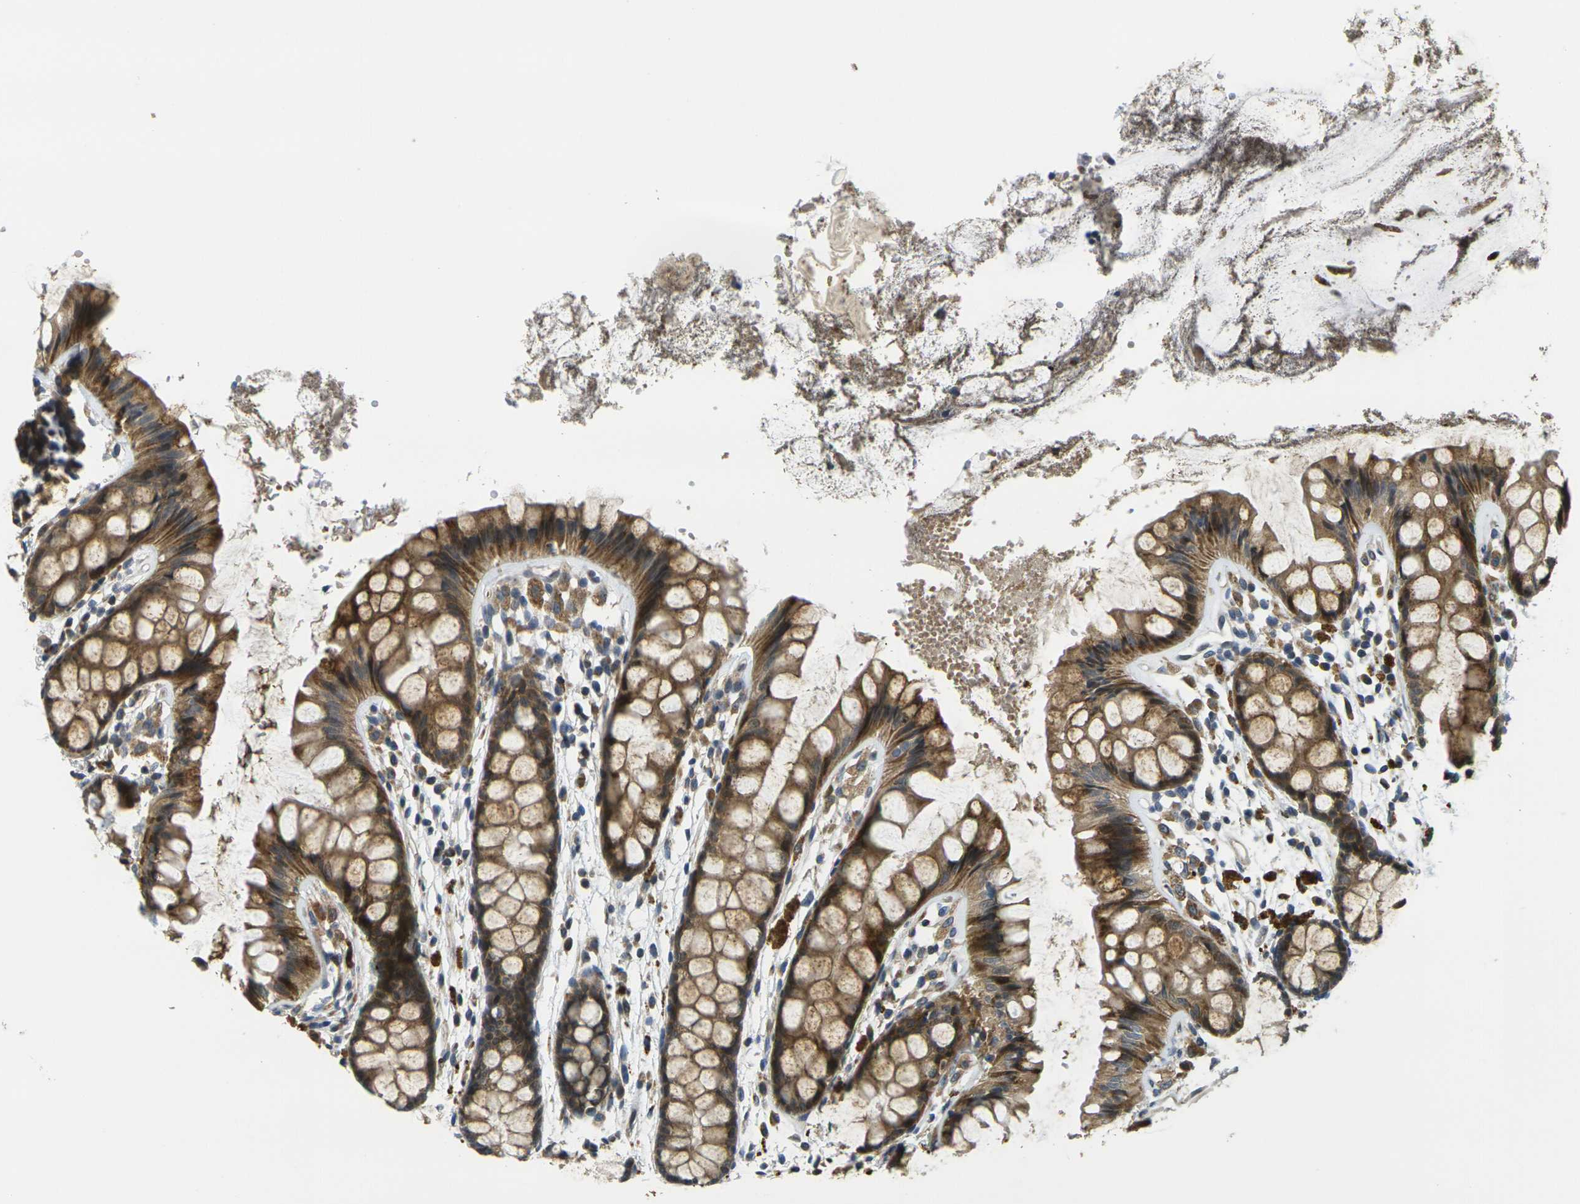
{"staining": {"intensity": "strong", "quantity": ">75%", "location": "cytoplasmic/membranous"}, "tissue": "rectum", "cell_type": "Glandular cells", "image_type": "normal", "snomed": [{"axis": "morphology", "description": "Normal tissue, NOS"}, {"axis": "topography", "description": "Rectum"}], "caption": "High-magnification brightfield microscopy of normal rectum stained with DAB (3,3'-diaminobenzidine) (brown) and counterstained with hematoxylin (blue). glandular cells exhibit strong cytoplasmic/membranous staining is identified in about>75% of cells.", "gene": "MINAR2", "patient": {"sex": "female", "age": 66}}